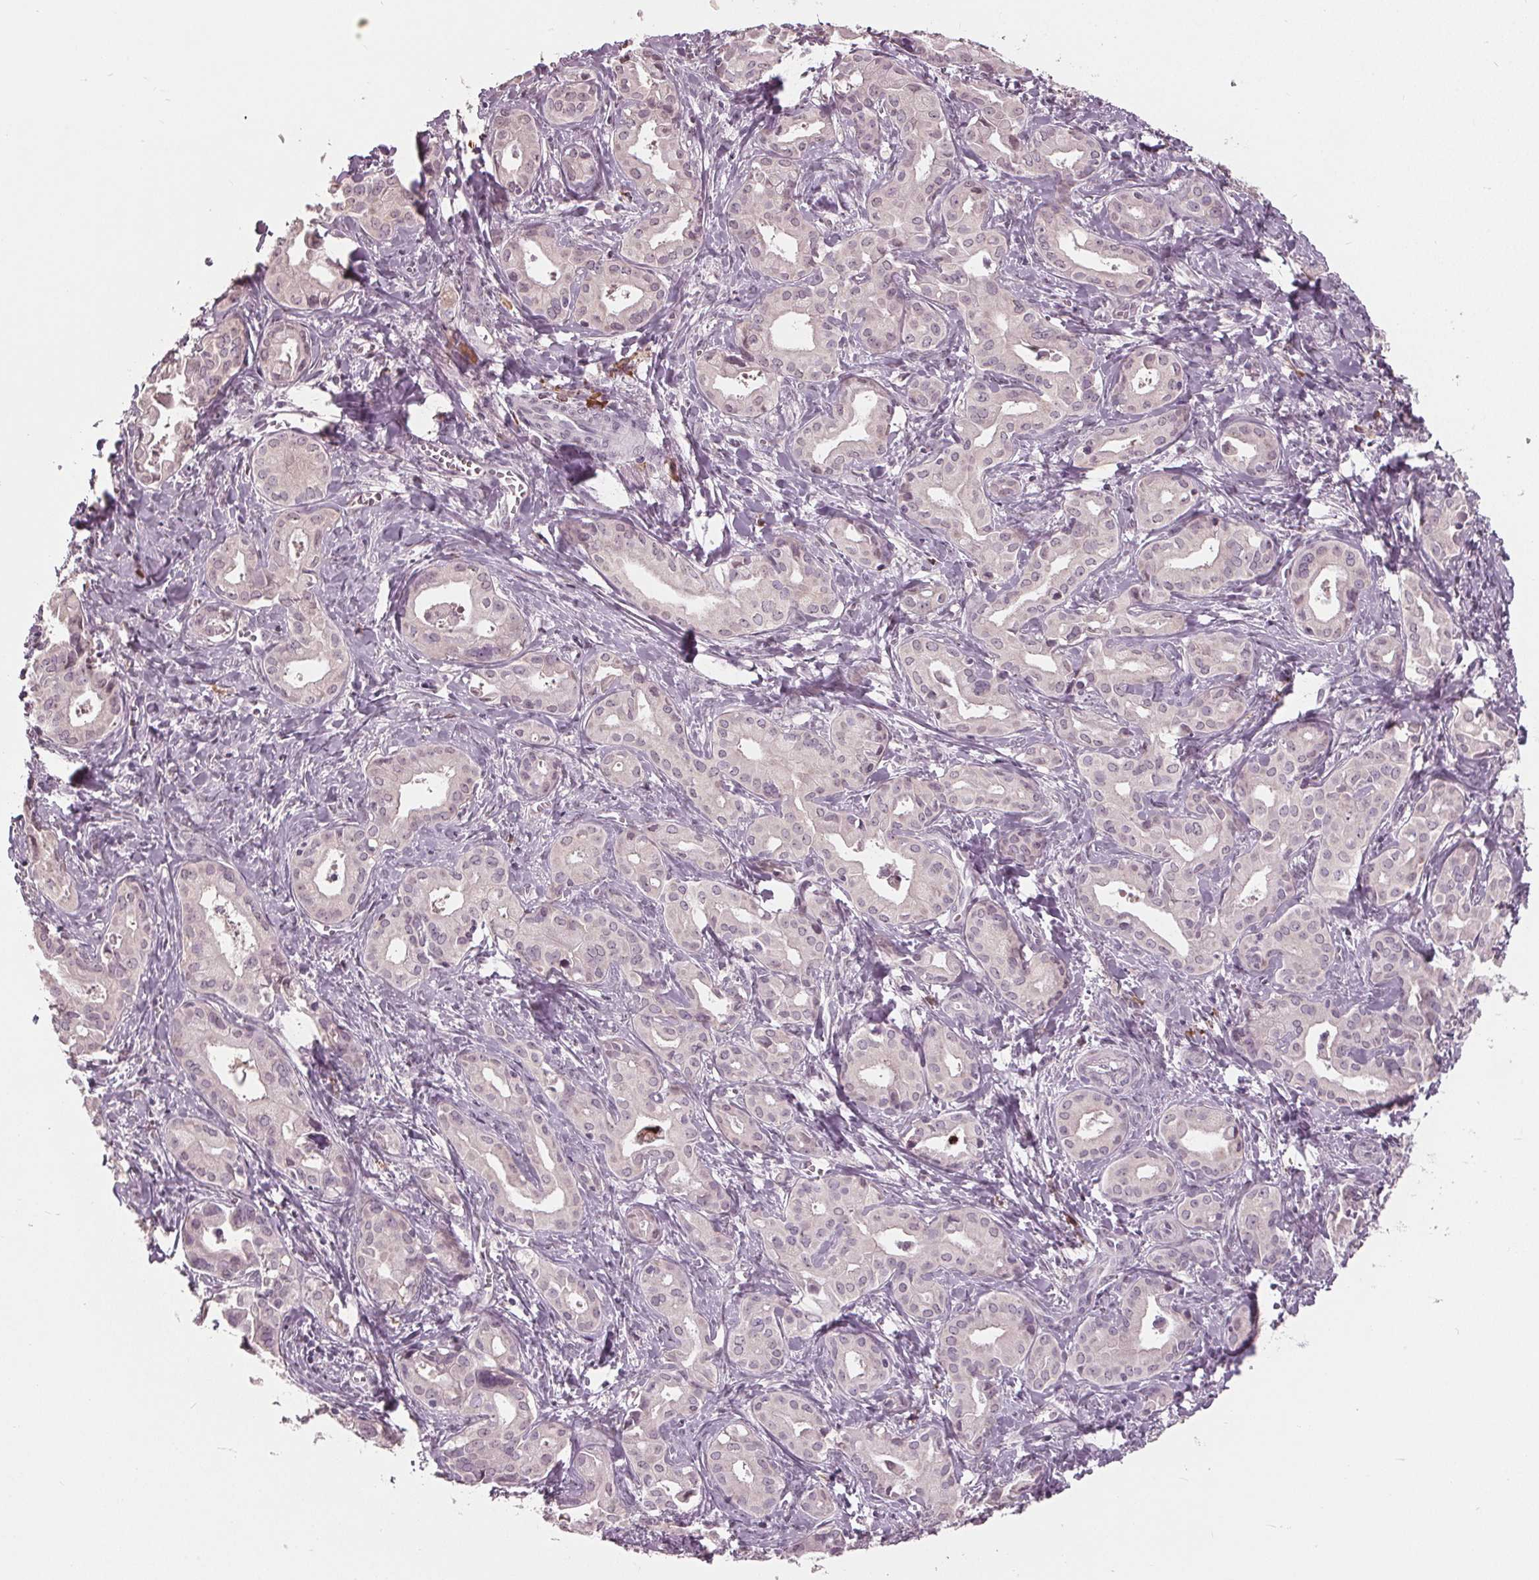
{"staining": {"intensity": "negative", "quantity": "none", "location": "none"}, "tissue": "liver cancer", "cell_type": "Tumor cells", "image_type": "cancer", "snomed": [{"axis": "morphology", "description": "Cholangiocarcinoma"}, {"axis": "topography", "description": "Liver"}], "caption": "Human liver cancer (cholangiocarcinoma) stained for a protein using immunohistochemistry (IHC) shows no staining in tumor cells.", "gene": "CXCL16", "patient": {"sex": "female", "age": 65}}